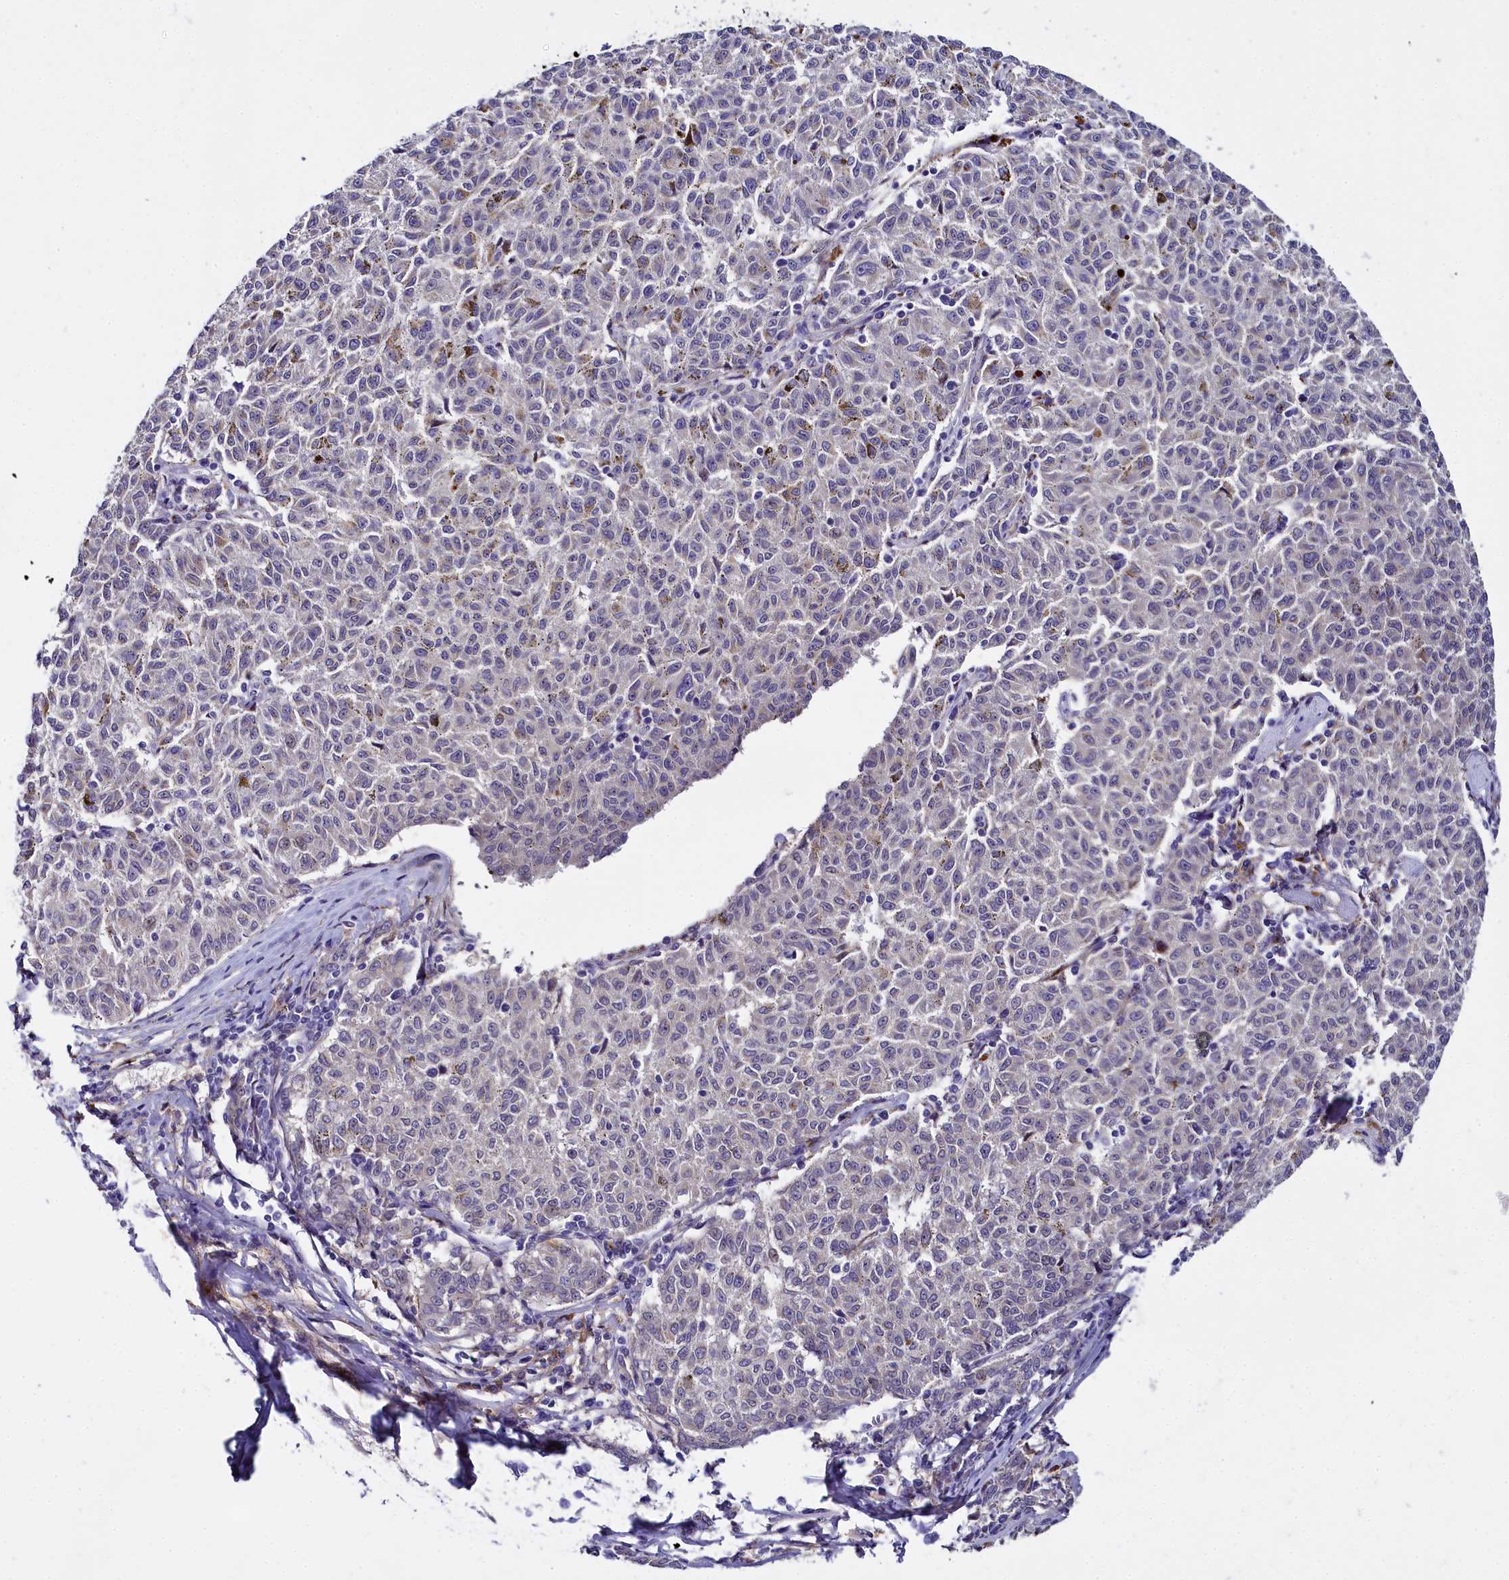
{"staining": {"intensity": "negative", "quantity": "none", "location": "none"}, "tissue": "melanoma", "cell_type": "Tumor cells", "image_type": "cancer", "snomed": [{"axis": "morphology", "description": "Malignant melanoma, NOS"}, {"axis": "topography", "description": "Skin"}], "caption": "A histopathology image of human malignant melanoma is negative for staining in tumor cells.", "gene": "MRC2", "patient": {"sex": "female", "age": 72}}